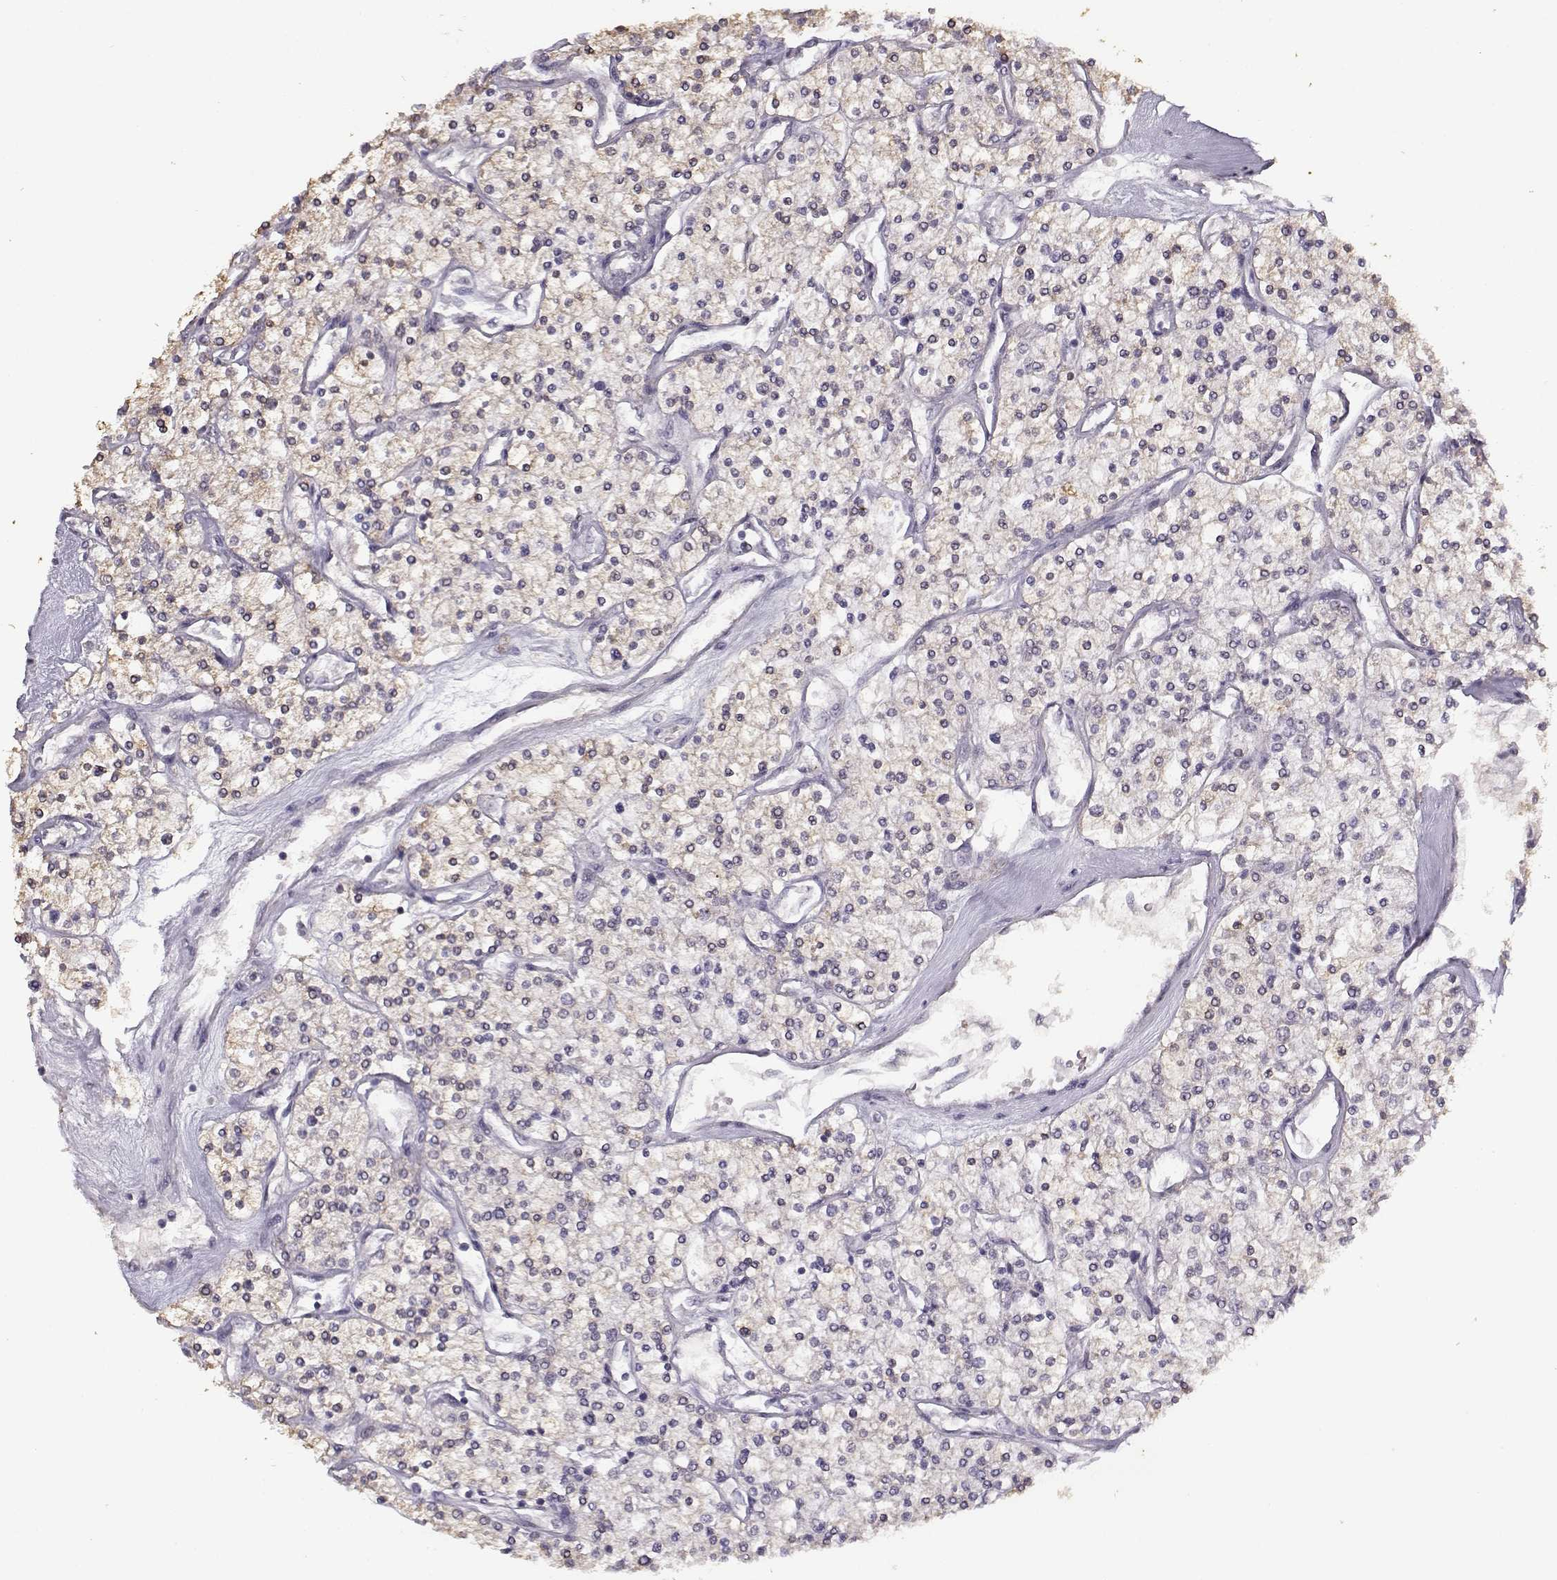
{"staining": {"intensity": "weak", "quantity": ">75%", "location": "cytoplasmic/membranous"}, "tissue": "renal cancer", "cell_type": "Tumor cells", "image_type": "cancer", "snomed": [{"axis": "morphology", "description": "Adenocarcinoma, NOS"}, {"axis": "topography", "description": "Kidney"}], "caption": "Adenocarcinoma (renal) tissue demonstrates weak cytoplasmic/membranous staining in approximately >75% of tumor cells (DAB = brown stain, brightfield microscopy at high magnification).", "gene": "UROC1", "patient": {"sex": "male", "age": 80}}